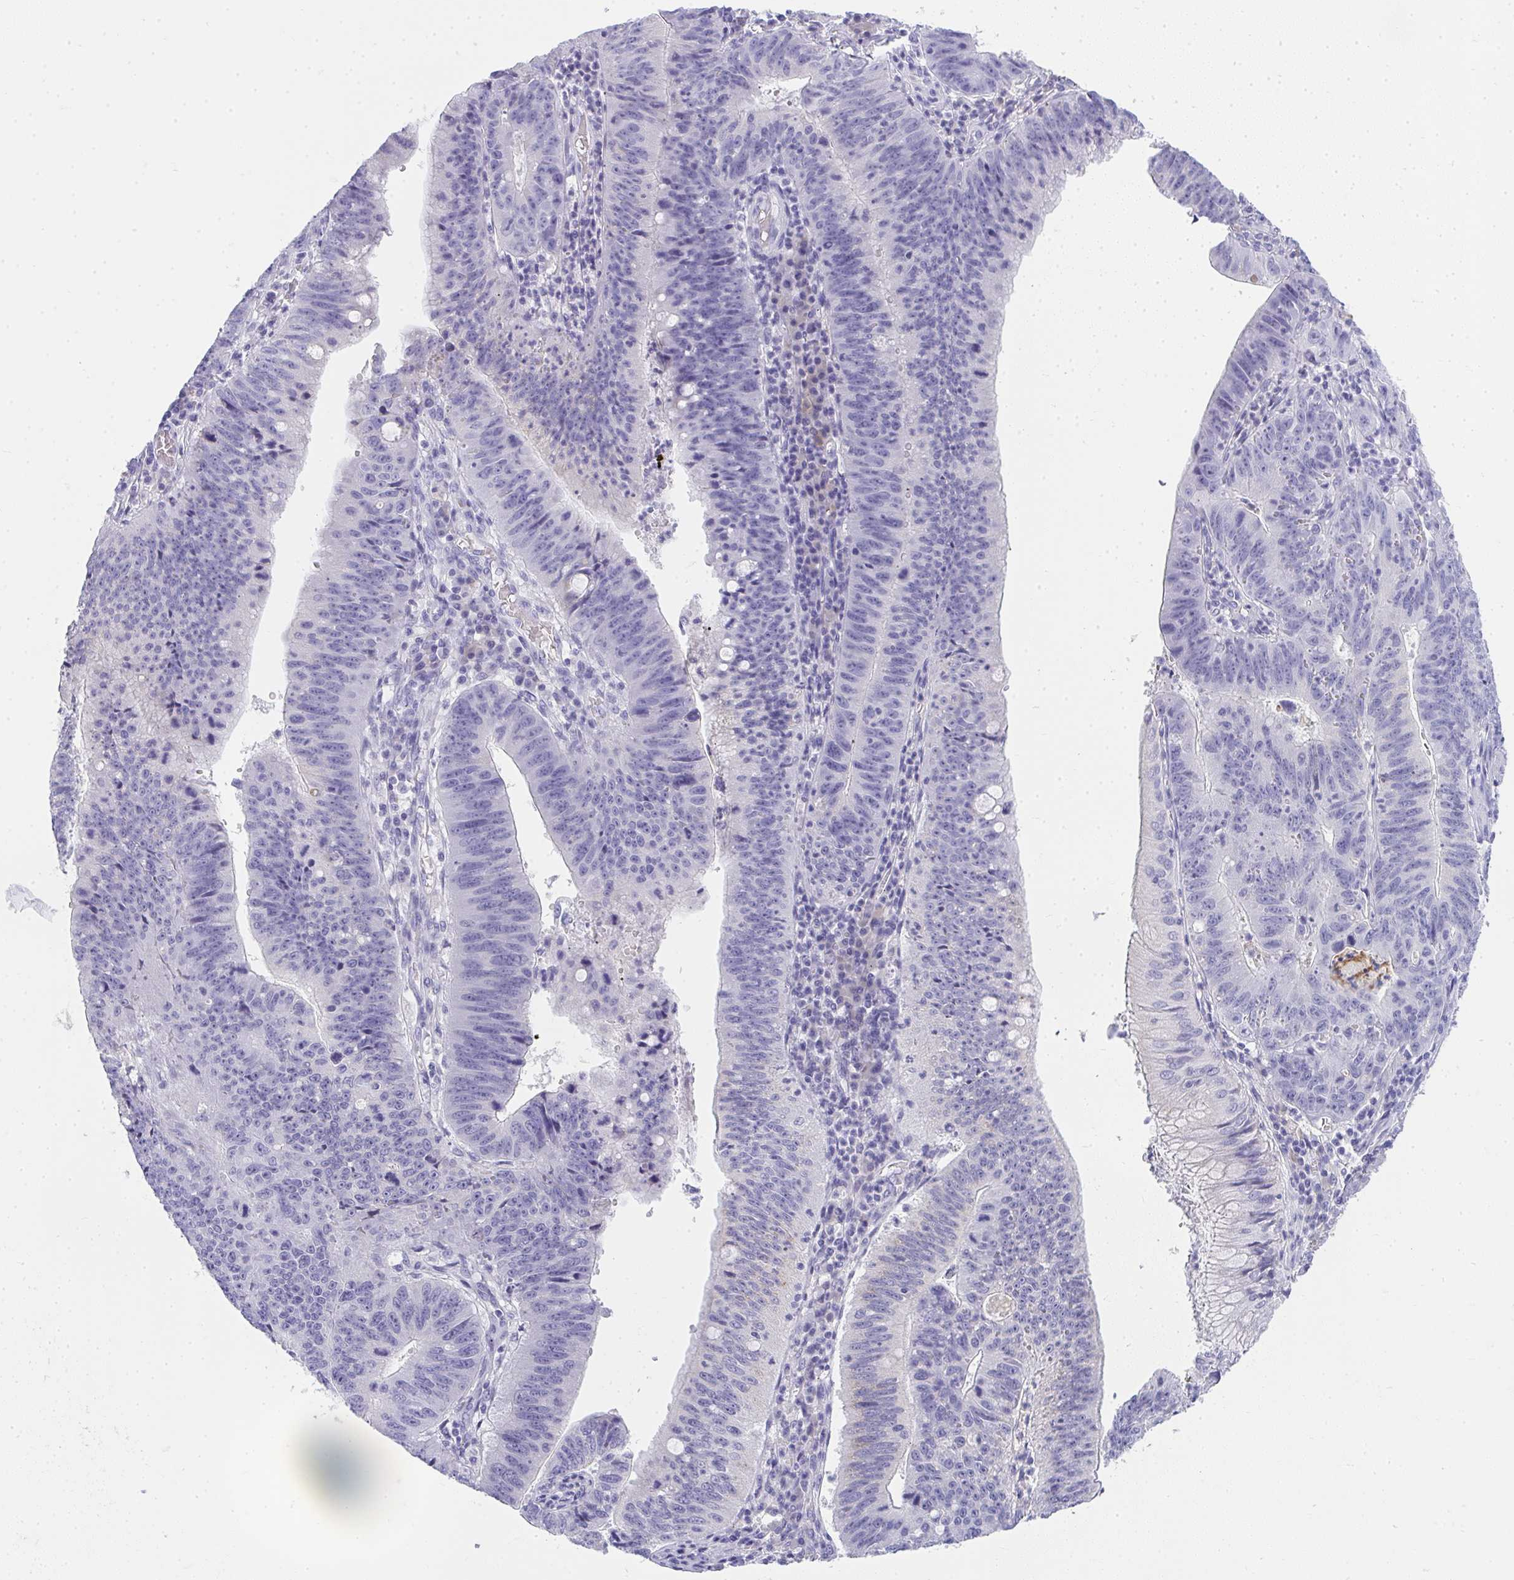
{"staining": {"intensity": "negative", "quantity": "none", "location": "none"}, "tissue": "stomach cancer", "cell_type": "Tumor cells", "image_type": "cancer", "snomed": [{"axis": "morphology", "description": "Adenocarcinoma, NOS"}, {"axis": "topography", "description": "Stomach"}], "caption": "Human stomach adenocarcinoma stained for a protein using IHC exhibits no expression in tumor cells.", "gene": "ZSWIM3", "patient": {"sex": "male", "age": 59}}